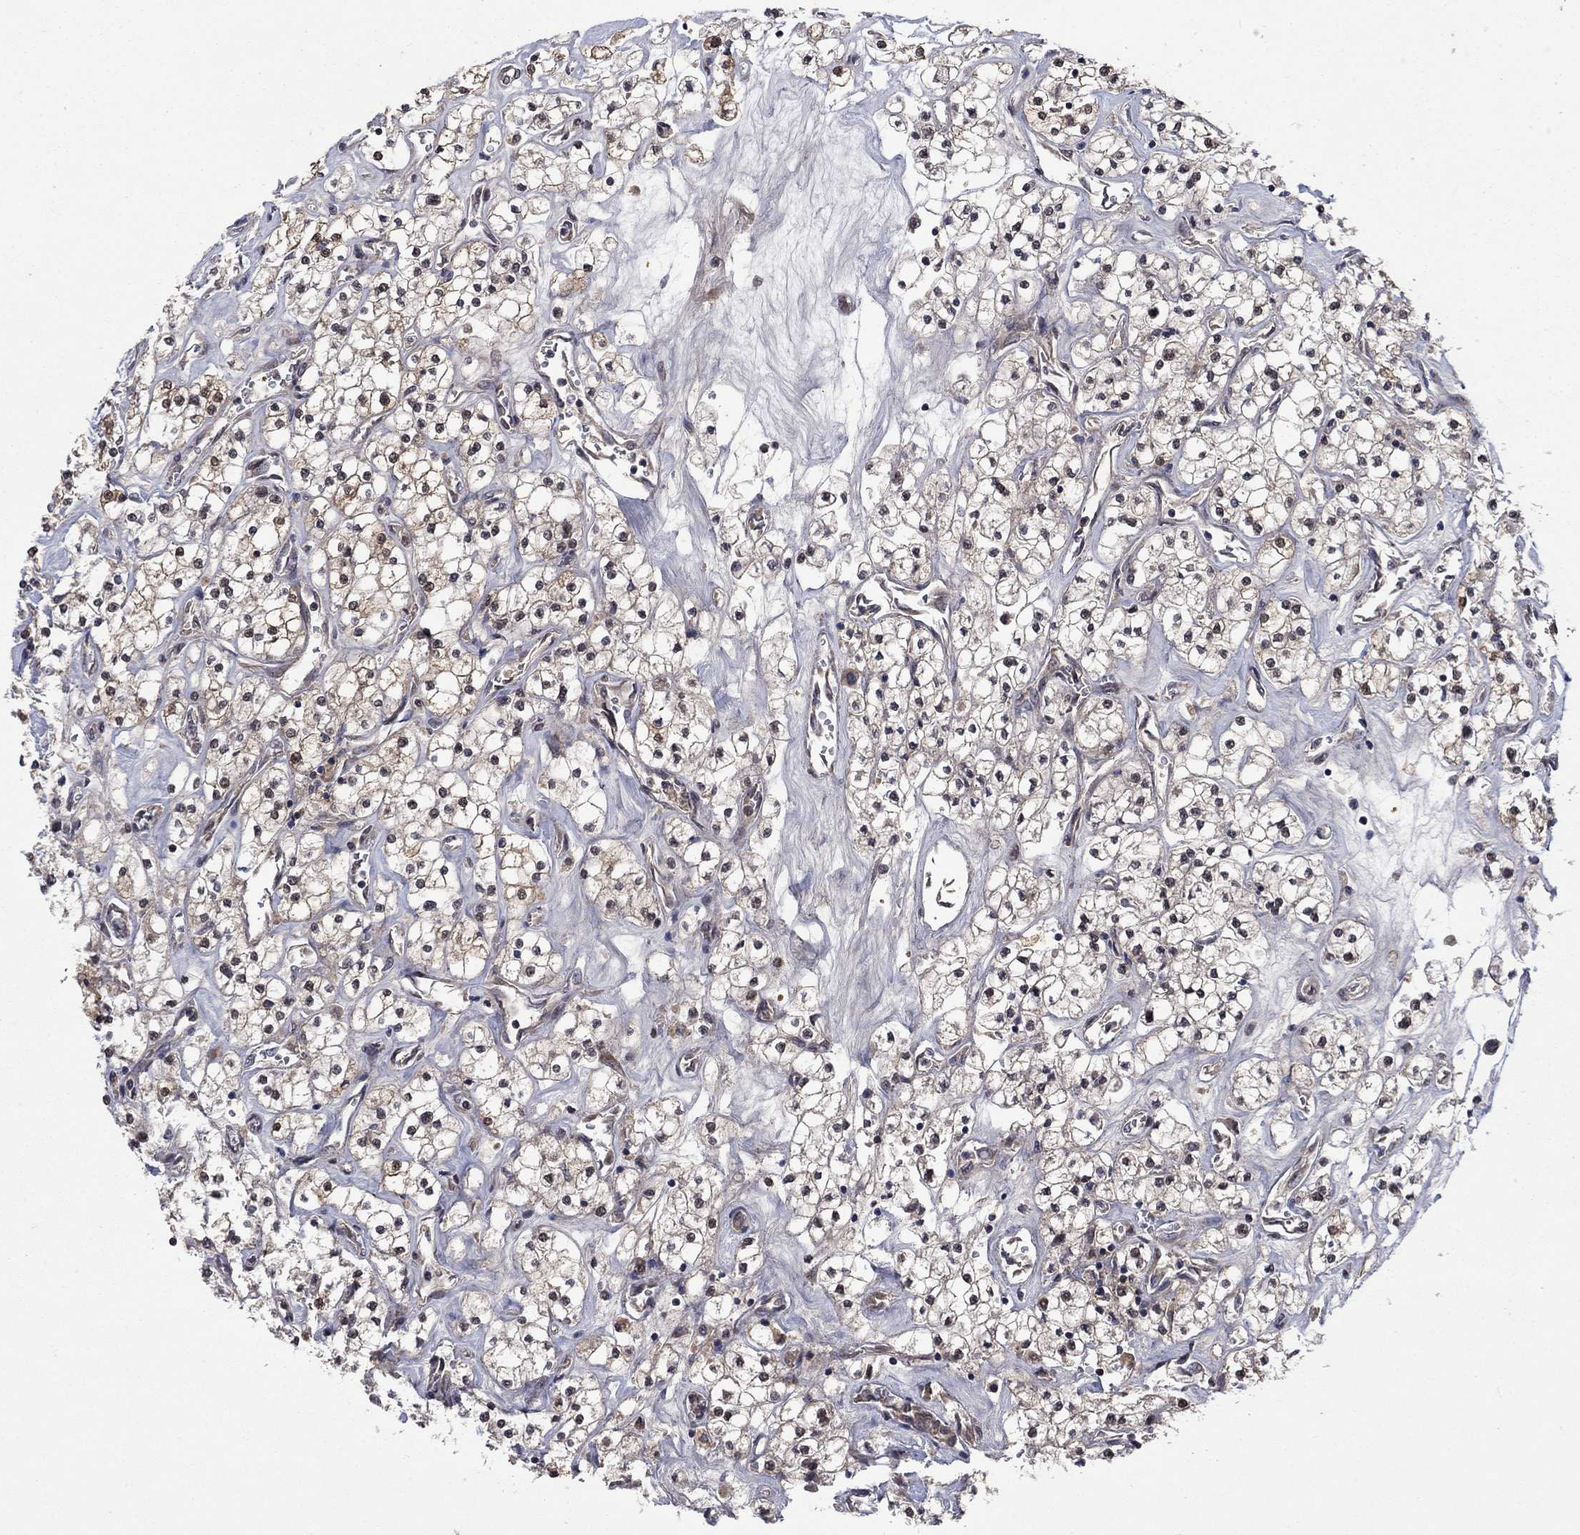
{"staining": {"intensity": "moderate", "quantity": "25%-75%", "location": "cytoplasmic/membranous,nuclear"}, "tissue": "renal cancer", "cell_type": "Tumor cells", "image_type": "cancer", "snomed": [{"axis": "morphology", "description": "Adenocarcinoma, NOS"}, {"axis": "topography", "description": "Kidney"}], "caption": "Human renal cancer (adenocarcinoma) stained with a protein marker shows moderate staining in tumor cells.", "gene": "IAH1", "patient": {"sex": "male", "age": 80}}